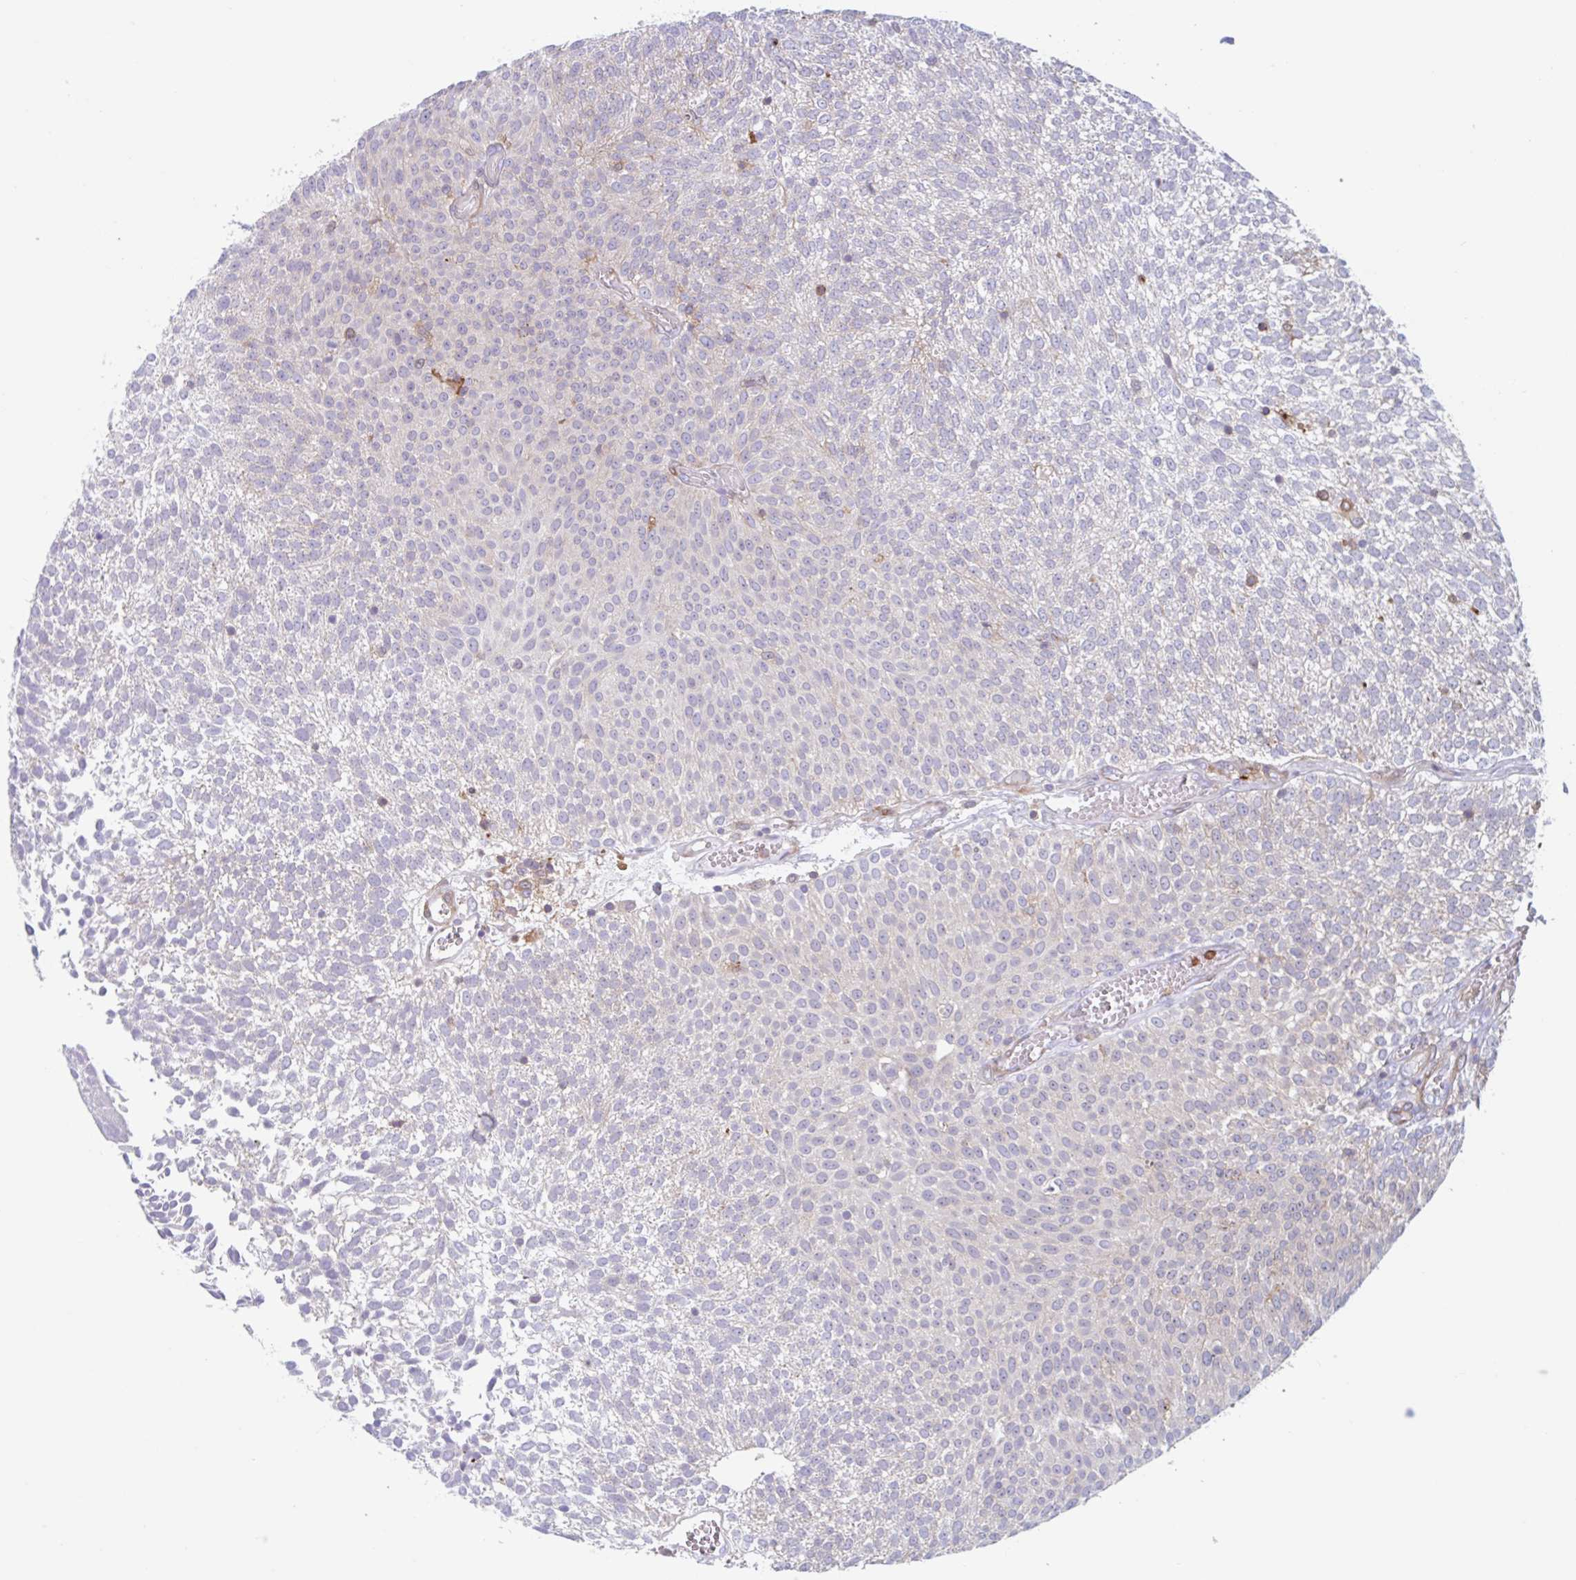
{"staining": {"intensity": "negative", "quantity": "none", "location": "none"}, "tissue": "urothelial cancer", "cell_type": "Tumor cells", "image_type": "cancer", "snomed": [{"axis": "morphology", "description": "Urothelial carcinoma, Low grade"}, {"axis": "topography", "description": "Urinary bladder"}], "caption": "This is an IHC micrograph of urothelial carcinoma (low-grade). There is no positivity in tumor cells.", "gene": "EFHD1", "patient": {"sex": "female", "age": 79}}